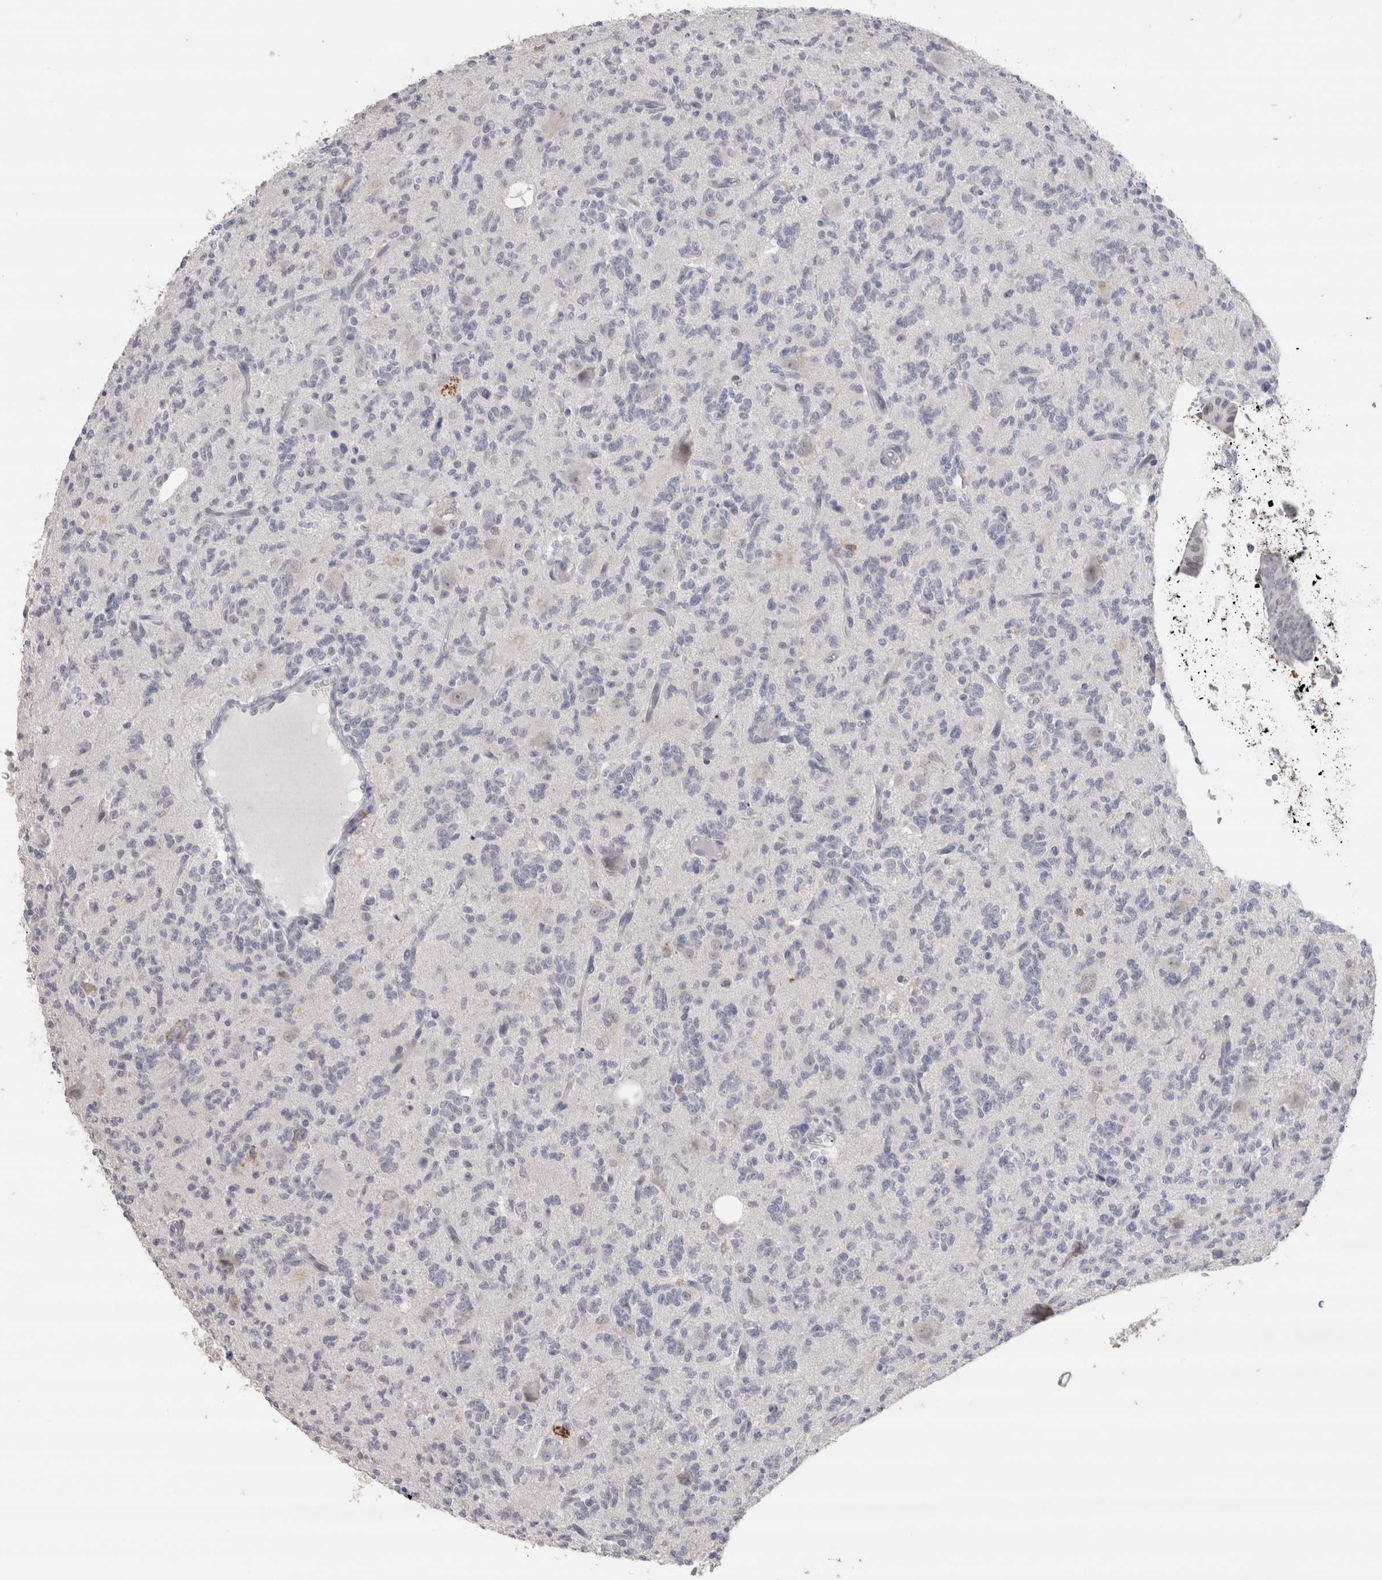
{"staining": {"intensity": "negative", "quantity": "none", "location": "none"}, "tissue": "glioma", "cell_type": "Tumor cells", "image_type": "cancer", "snomed": [{"axis": "morphology", "description": "Glioma, malignant, High grade"}, {"axis": "topography", "description": "Brain"}], "caption": "Immunohistochemical staining of human glioma displays no significant positivity in tumor cells.", "gene": "CDH17", "patient": {"sex": "female", "age": 62}}